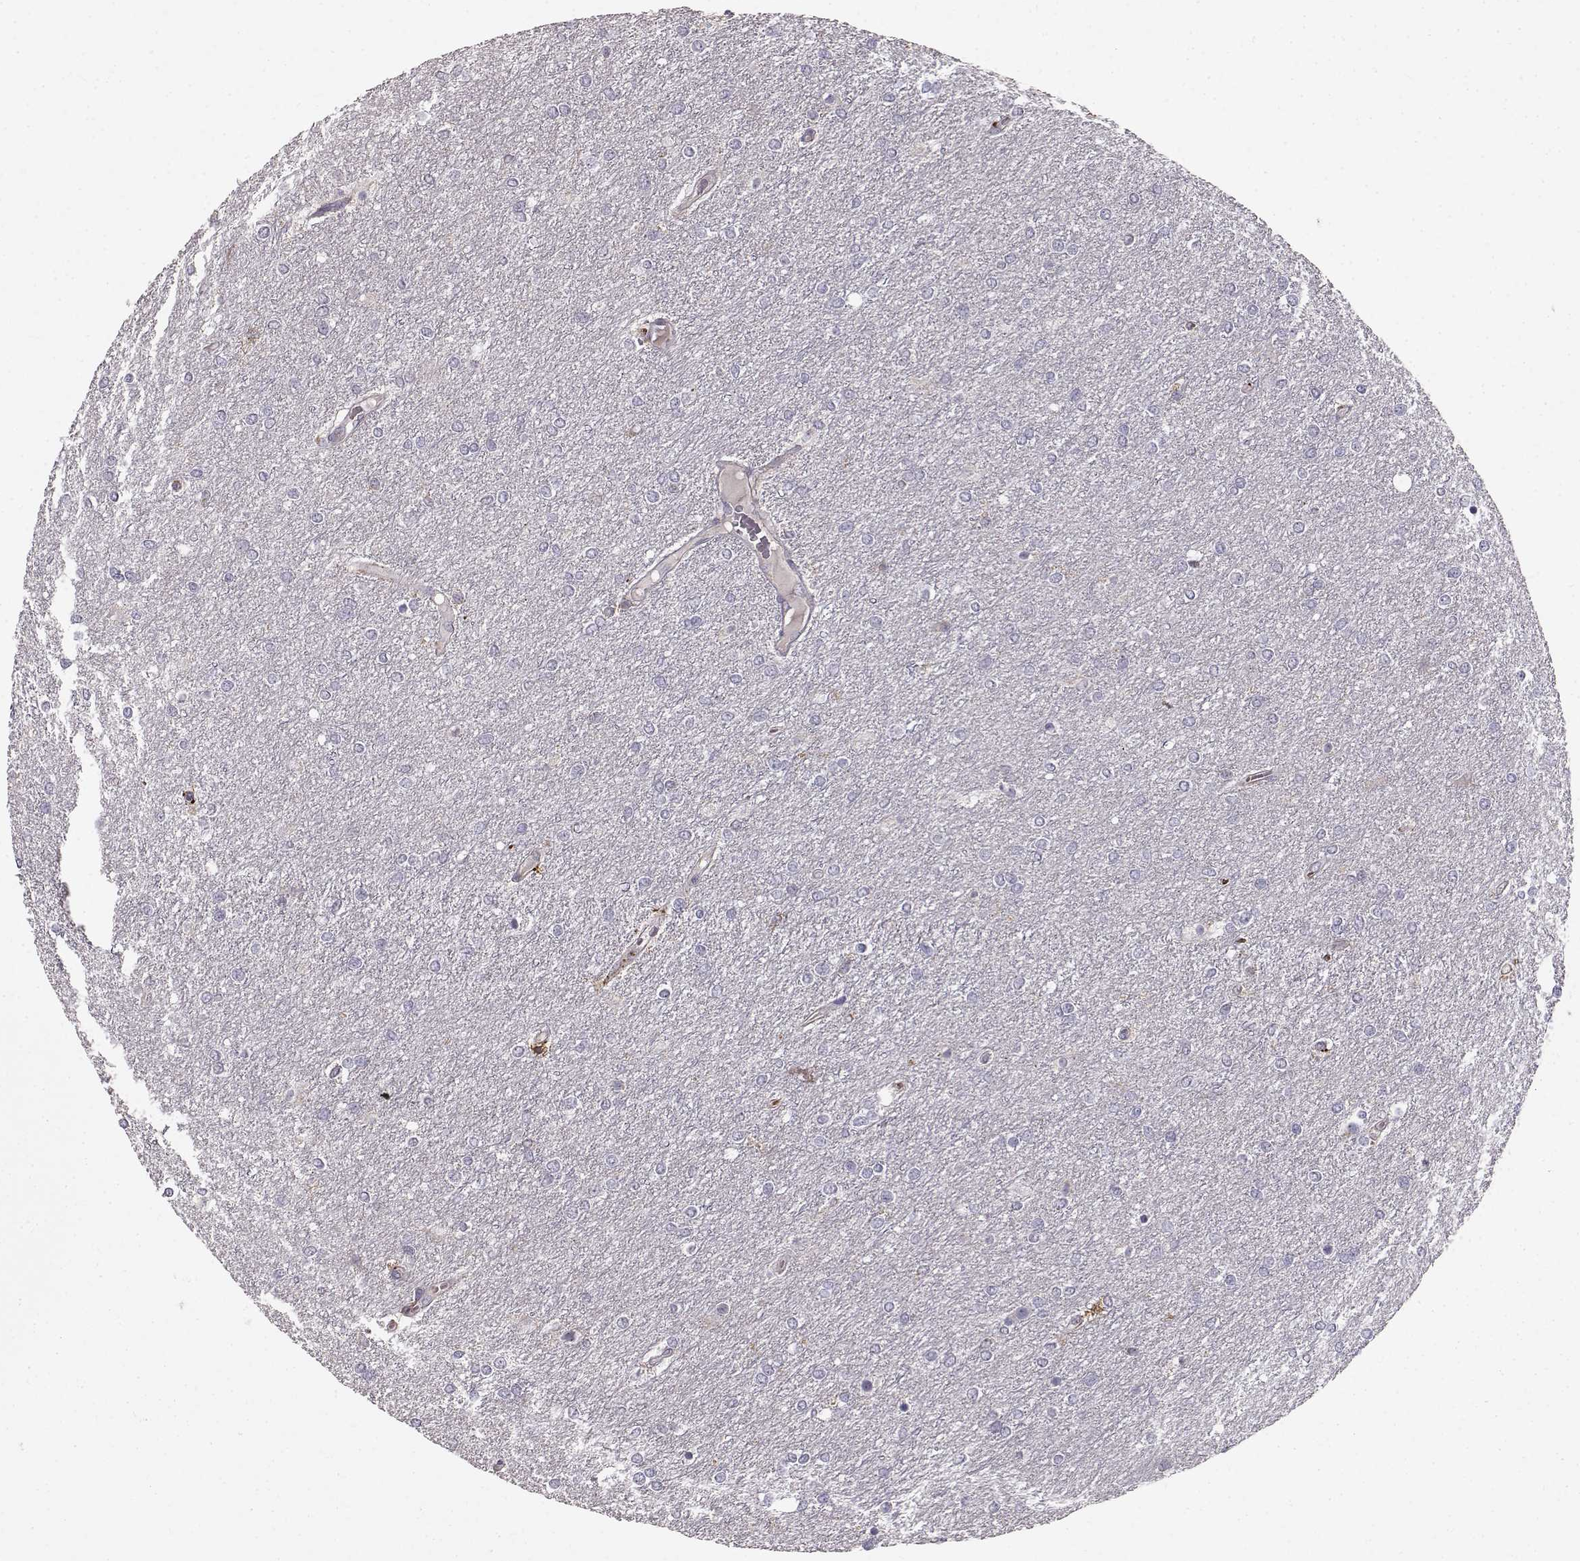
{"staining": {"intensity": "negative", "quantity": "none", "location": "none"}, "tissue": "glioma", "cell_type": "Tumor cells", "image_type": "cancer", "snomed": [{"axis": "morphology", "description": "Glioma, malignant, High grade"}, {"axis": "topography", "description": "Brain"}], "caption": "High power microscopy micrograph of an IHC image of glioma, revealing no significant staining in tumor cells.", "gene": "CCNF", "patient": {"sex": "female", "age": 61}}